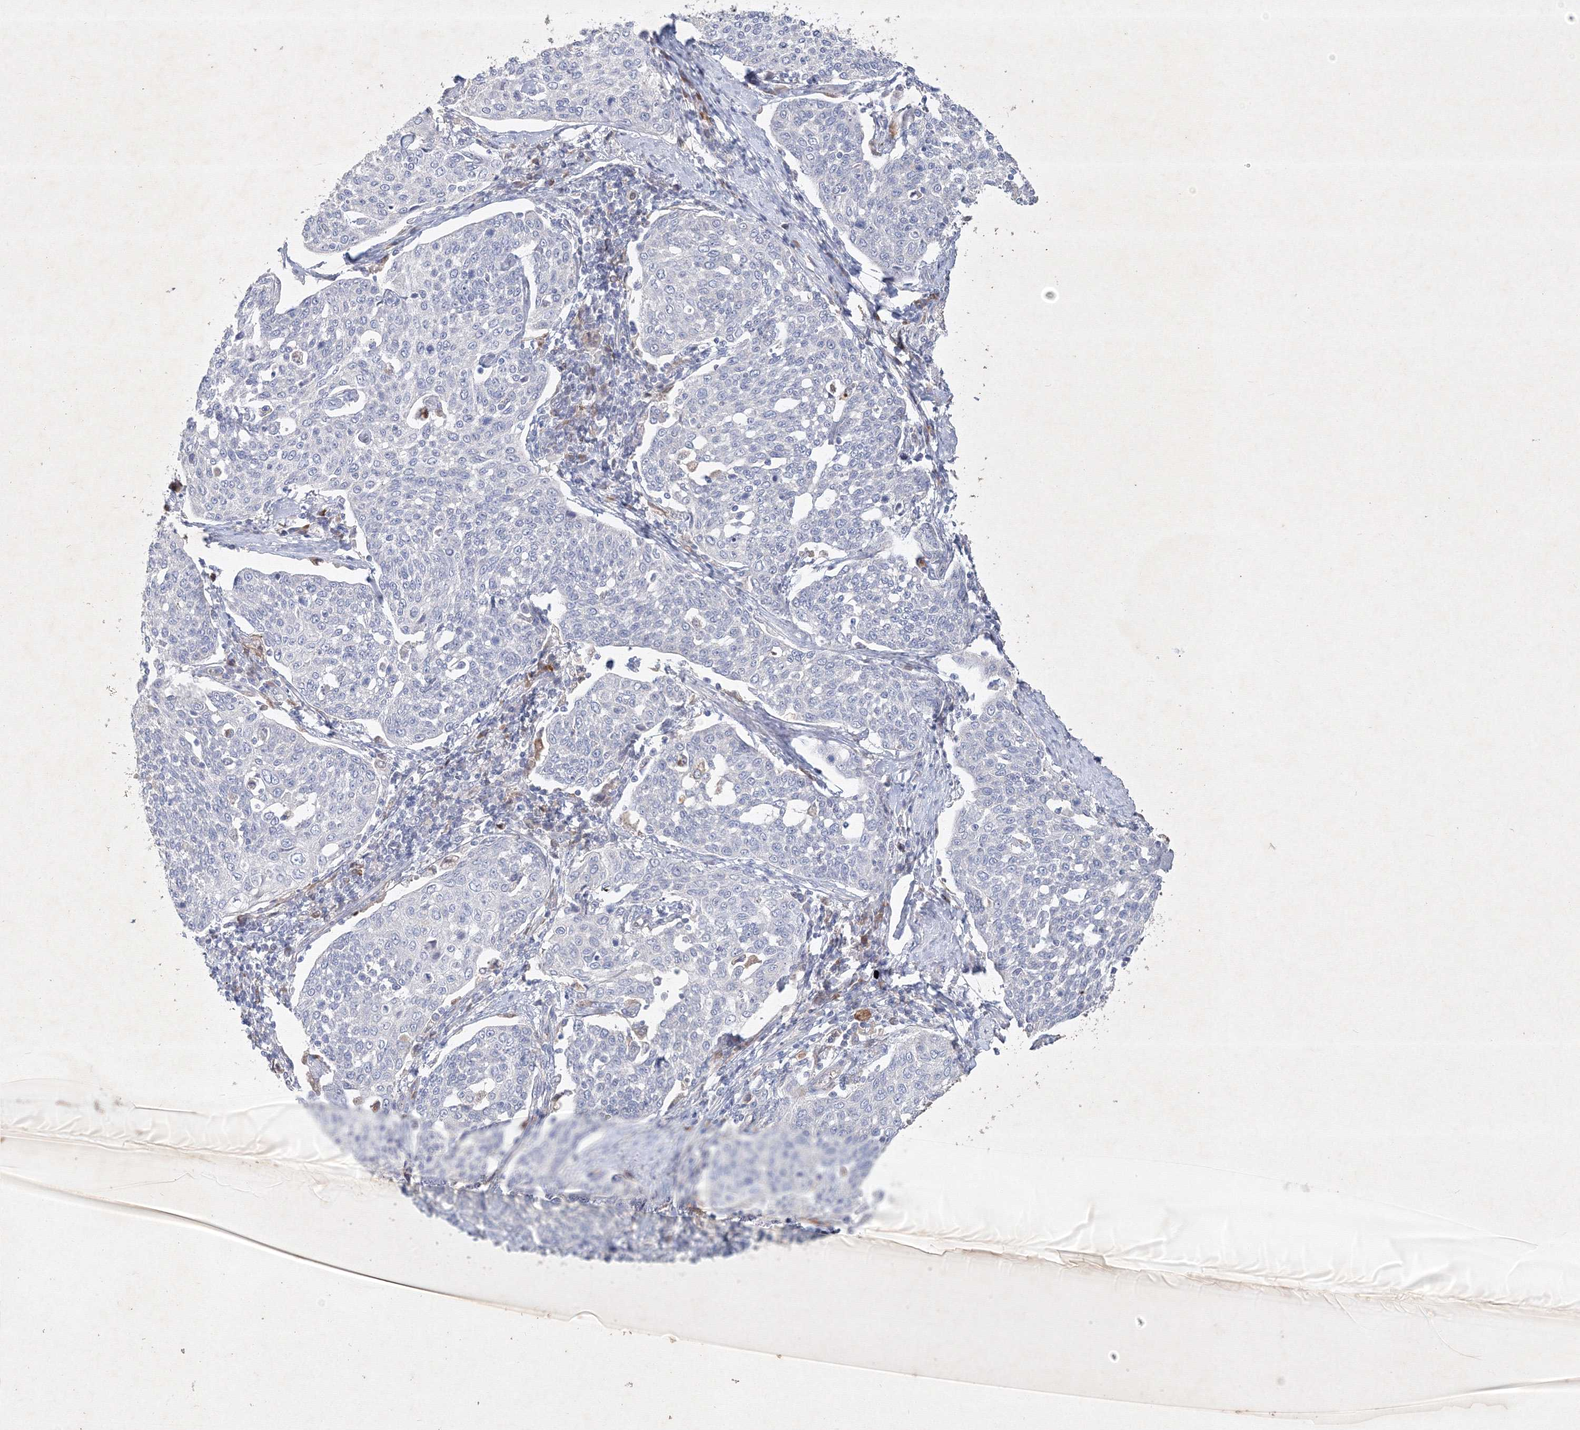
{"staining": {"intensity": "negative", "quantity": "none", "location": "none"}, "tissue": "cervical cancer", "cell_type": "Tumor cells", "image_type": "cancer", "snomed": [{"axis": "morphology", "description": "Squamous cell carcinoma, NOS"}, {"axis": "topography", "description": "Cervix"}], "caption": "Protein analysis of squamous cell carcinoma (cervical) shows no significant positivity in tumor cells. The staining is performed using DAB brown chromogen with nuclei counter-stained in using hematoxylin.", "gene": "CXXC4", "patient": {"sex": "female", "age": 34}}